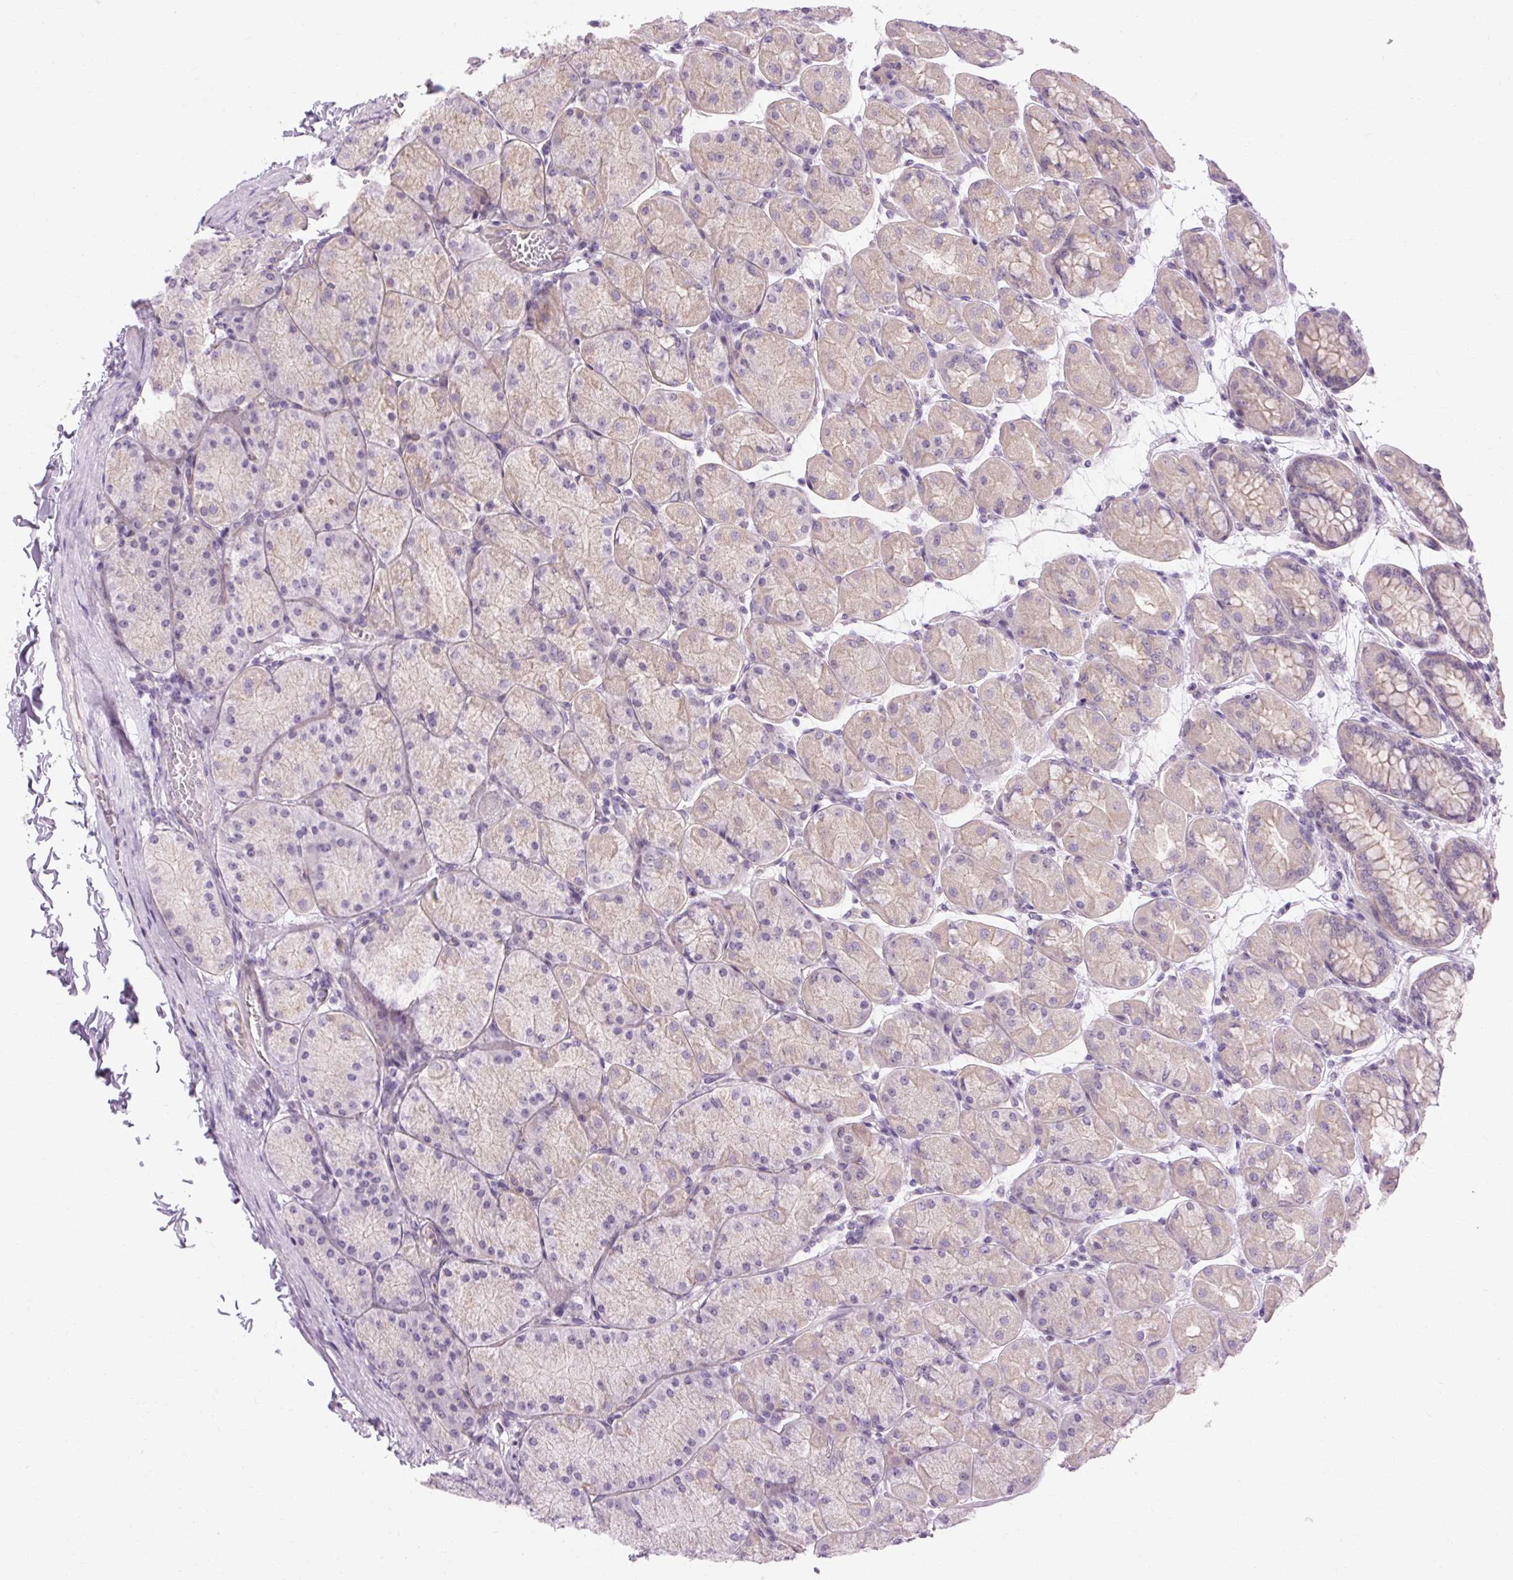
{"staining": {"intensity": "weak", "quantity": "25%-75%", "location": "cytoplasmic/membranous"}, "tissue": "stomach", "cell_type": "Glandular cells", "image_type": "normal", "snomed": [{"axis": "morphology", "description": "Normal tissue, NOS"}, {"axis": "topography", "description": "Stomach, upper"}], "caption": "IHC of unremarkable stomach demonstrates low levels of weak cytoplasmic/membranous positivity in approximately 25%-75% of glandular cells.", "gene": "TM6SF1", "patient": {"sex": "female", "age": 56}}